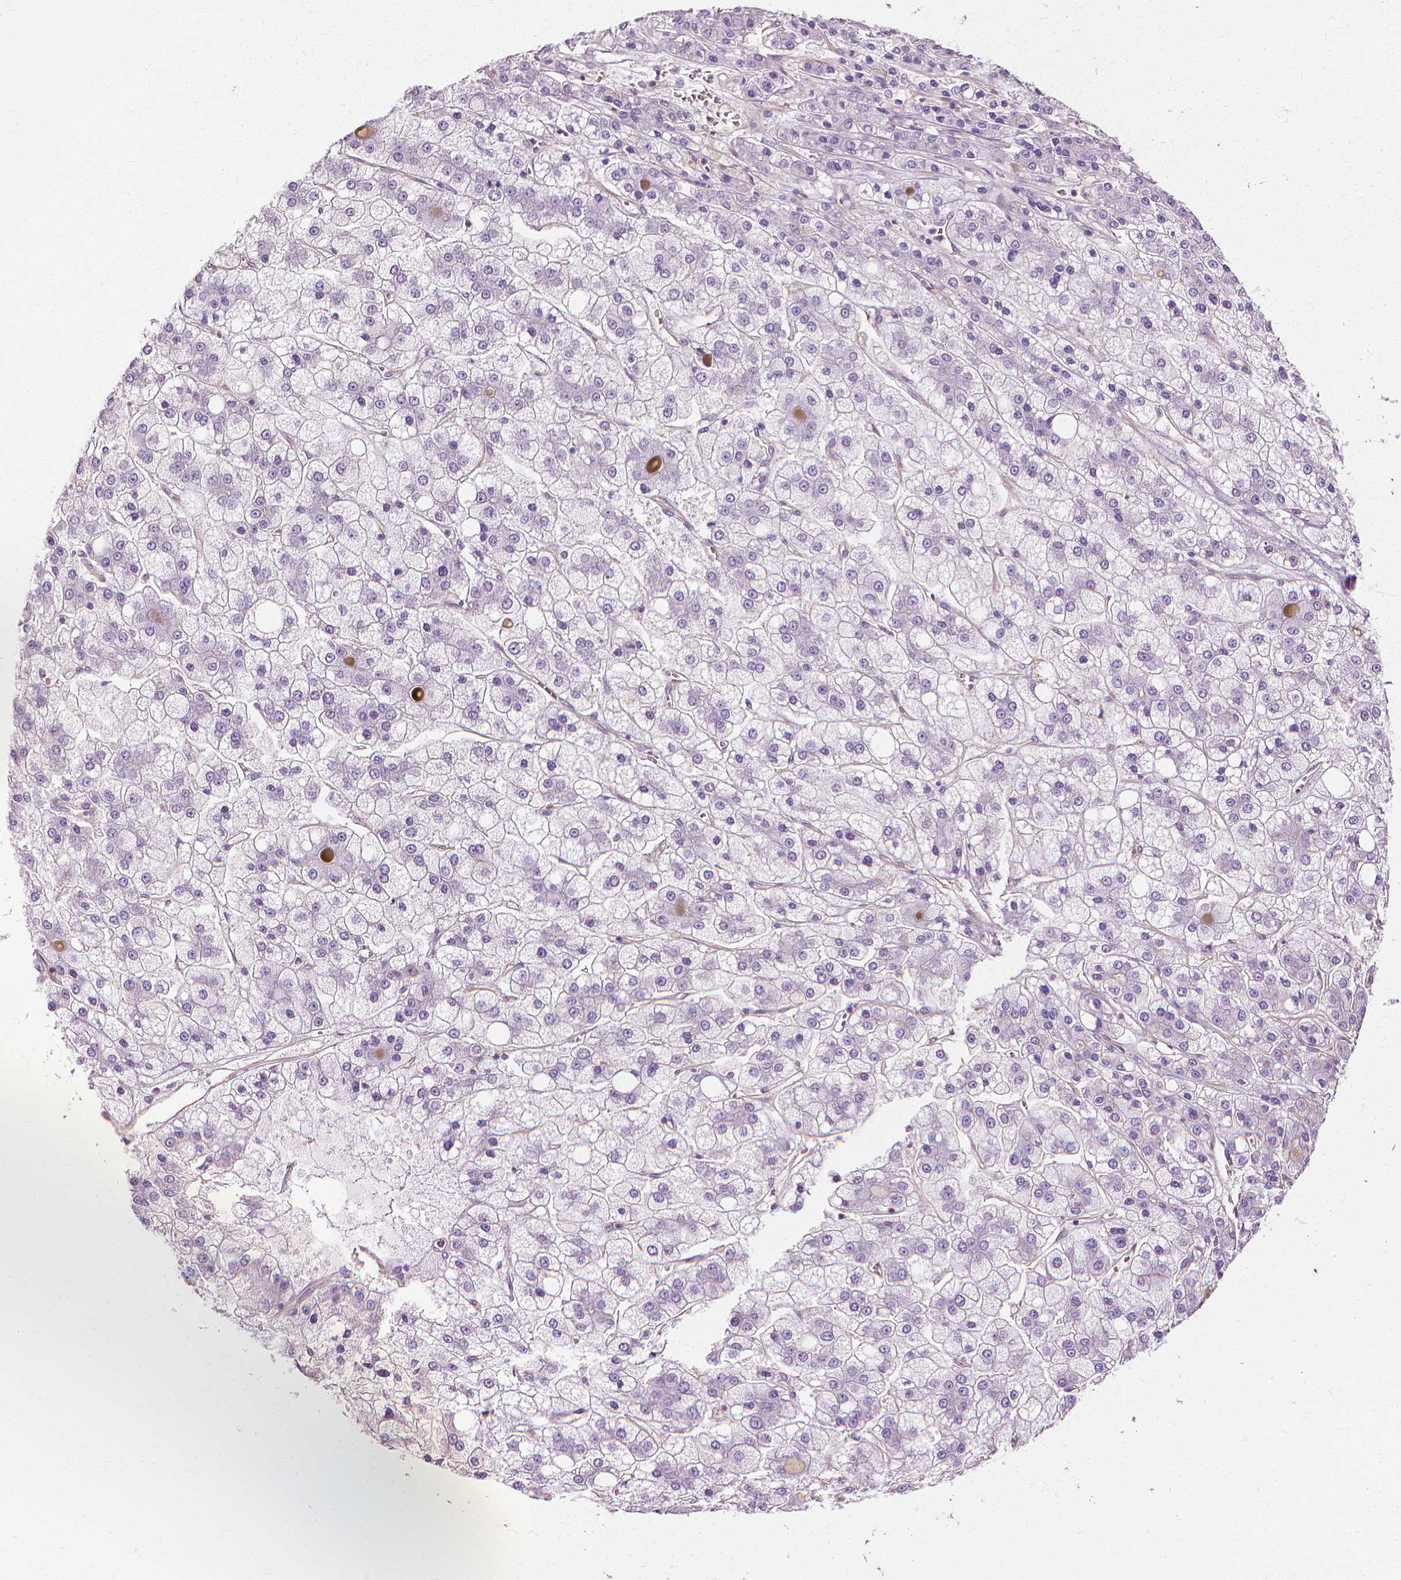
{"staining": {"intensity": "negative", "quantity": "none", "location": "none"}, "tissue": "liver cancer", "cell_type": "Tumor cells", "image_type": "cancer", "snomed": [{"axis": "morphology", "description": "Carcinoma, Hepatocellular, NOS"}, {"axis": "topography", "description": "Liver"}], "caption": "Immunohistochemistry of human liver hepatocellular carcinoma shows no staining in tumor cells.", "gene": "CFAP157", "patient": {"sex": "male", "age": 73}}